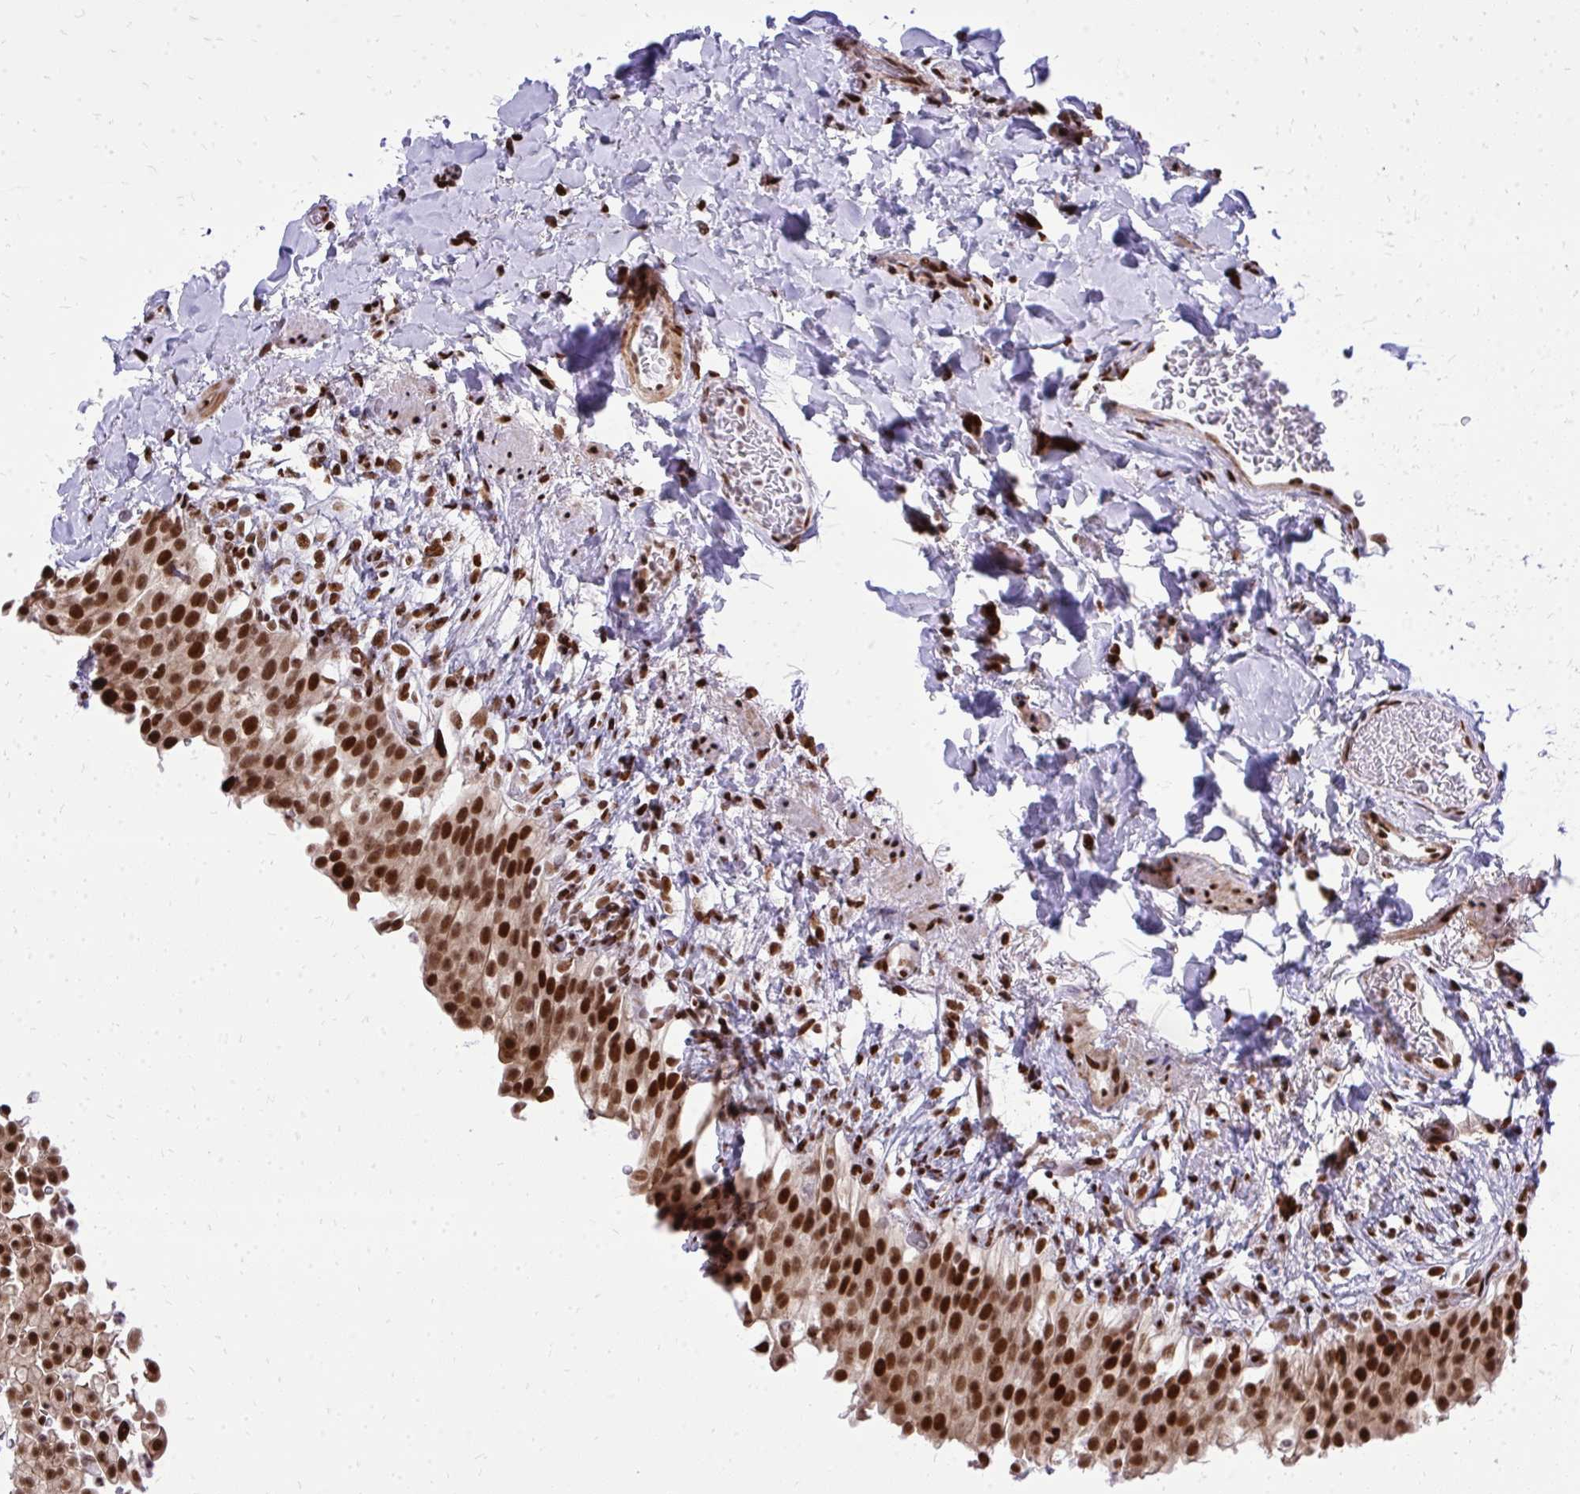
{"staining": {"intensity": "strong", "quantity": ">75%", "location": "nuclear"}, "tissue": "urinary bladder", "cell_type": "Urothelial cells", "image_type": "normal", "snomed": [{"axis": "morphology", "description": "Normal tissue, NOS"}, {"axis": "topography", "description": "Urinary bladder"}, {"axis": "topography", "description": "Peripheral nerve tissue"}], "caption": "Protein expression analysis of normal human urinary bladder reveals strong nuclear positivity in about >75% of urothelial cells.", "gene": "TBL1Y", "patient": {"sex": "female", "age": 60}}